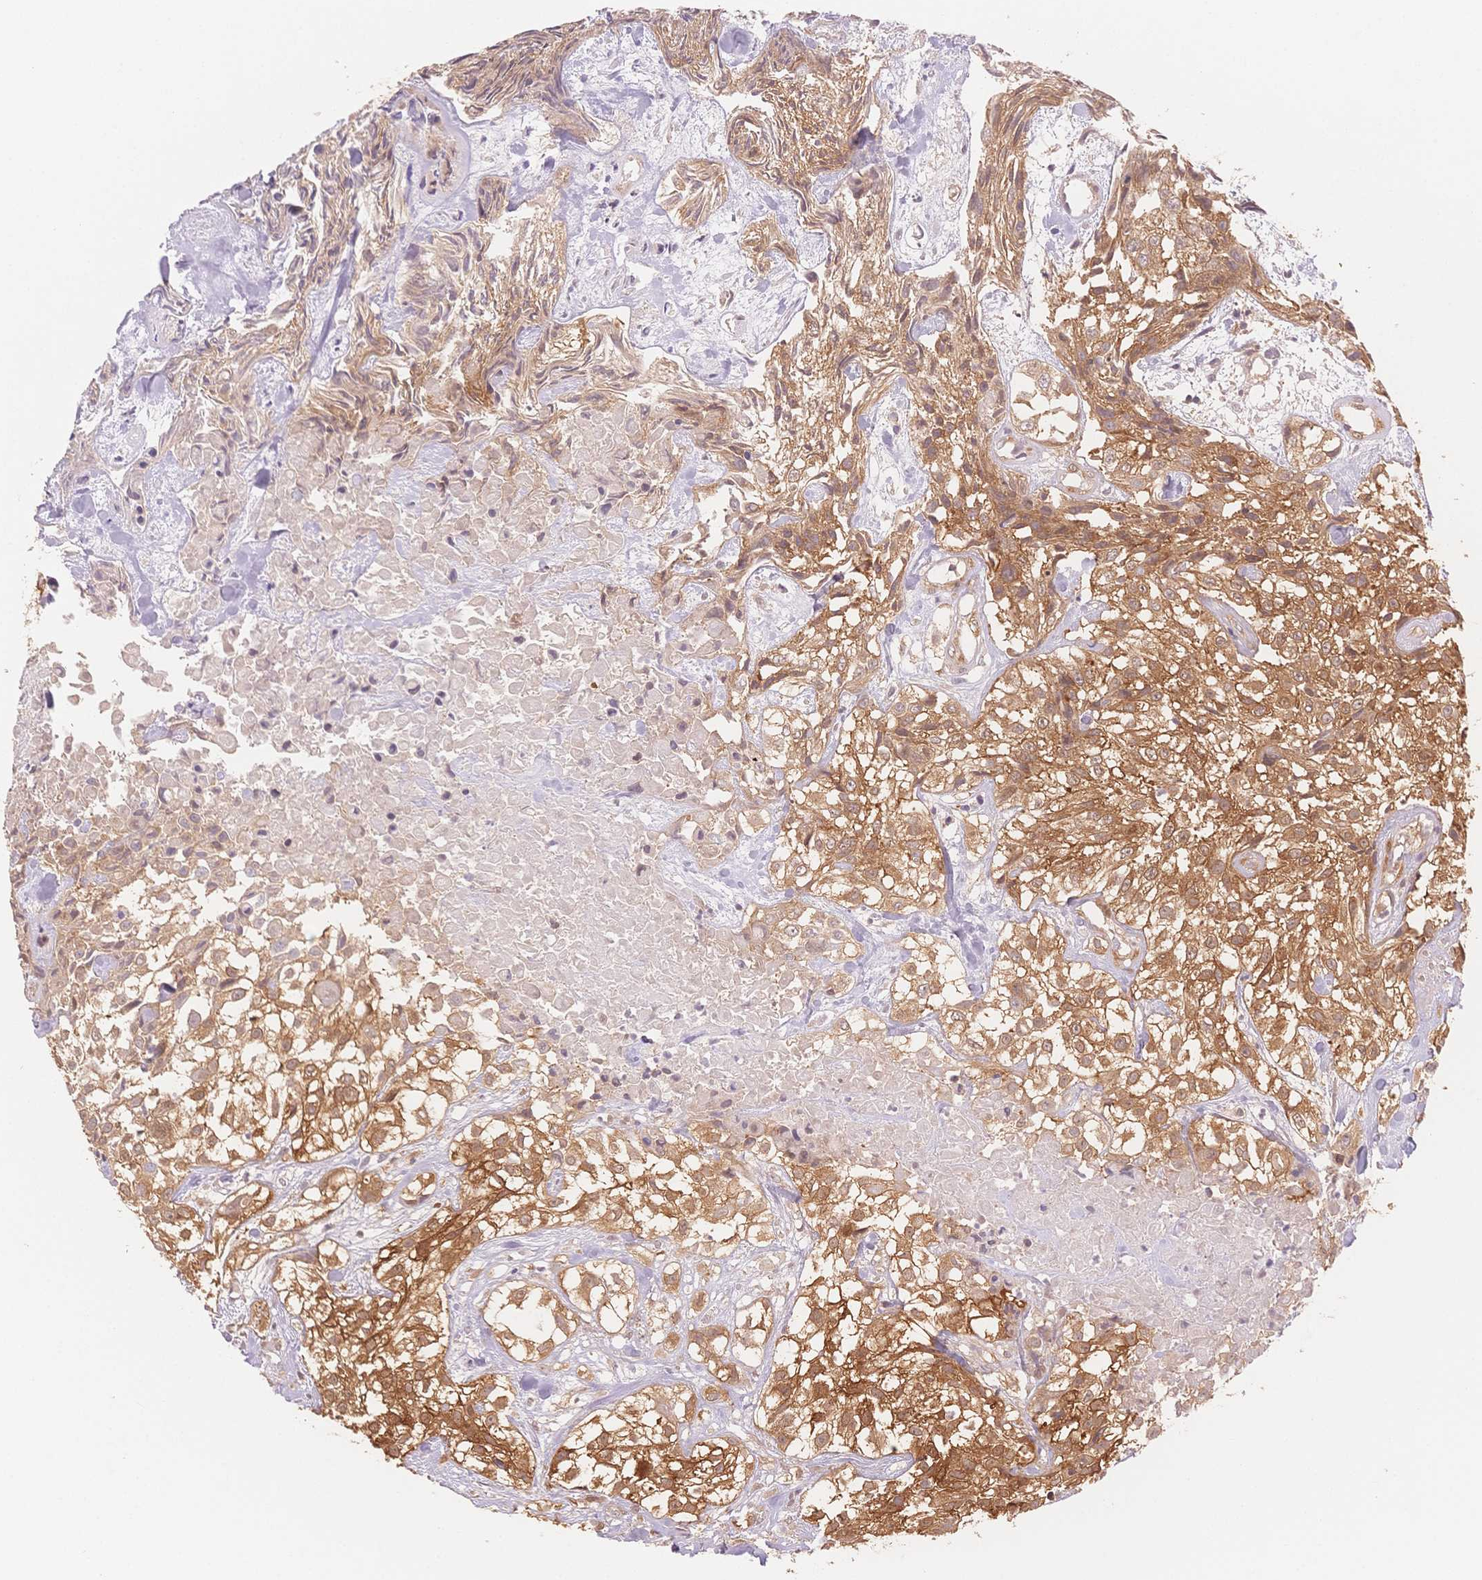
{"staining": {"intensity": "moderate", "quantity": ">75%", "location": "cytoplasmic/membranous"}, "tissue": "urothelial cancer", "cell_type": "Tumor cells", "image_type": "cancer", "snomed": [{"axis": "morphology", "description": "Urothelial carcinoma, High grade"}, {"axis": "topography", "description": "Urinary bladder"}], "caption": "Urothelial cancer stained with DAB immunohistochemistry (IHC) shows medium levels of moderate cytoplasmic/membranous staining in approximately >75% of tumor cells.", "gene": "STK39", "patient": {"sex": "male", "age": 56}}